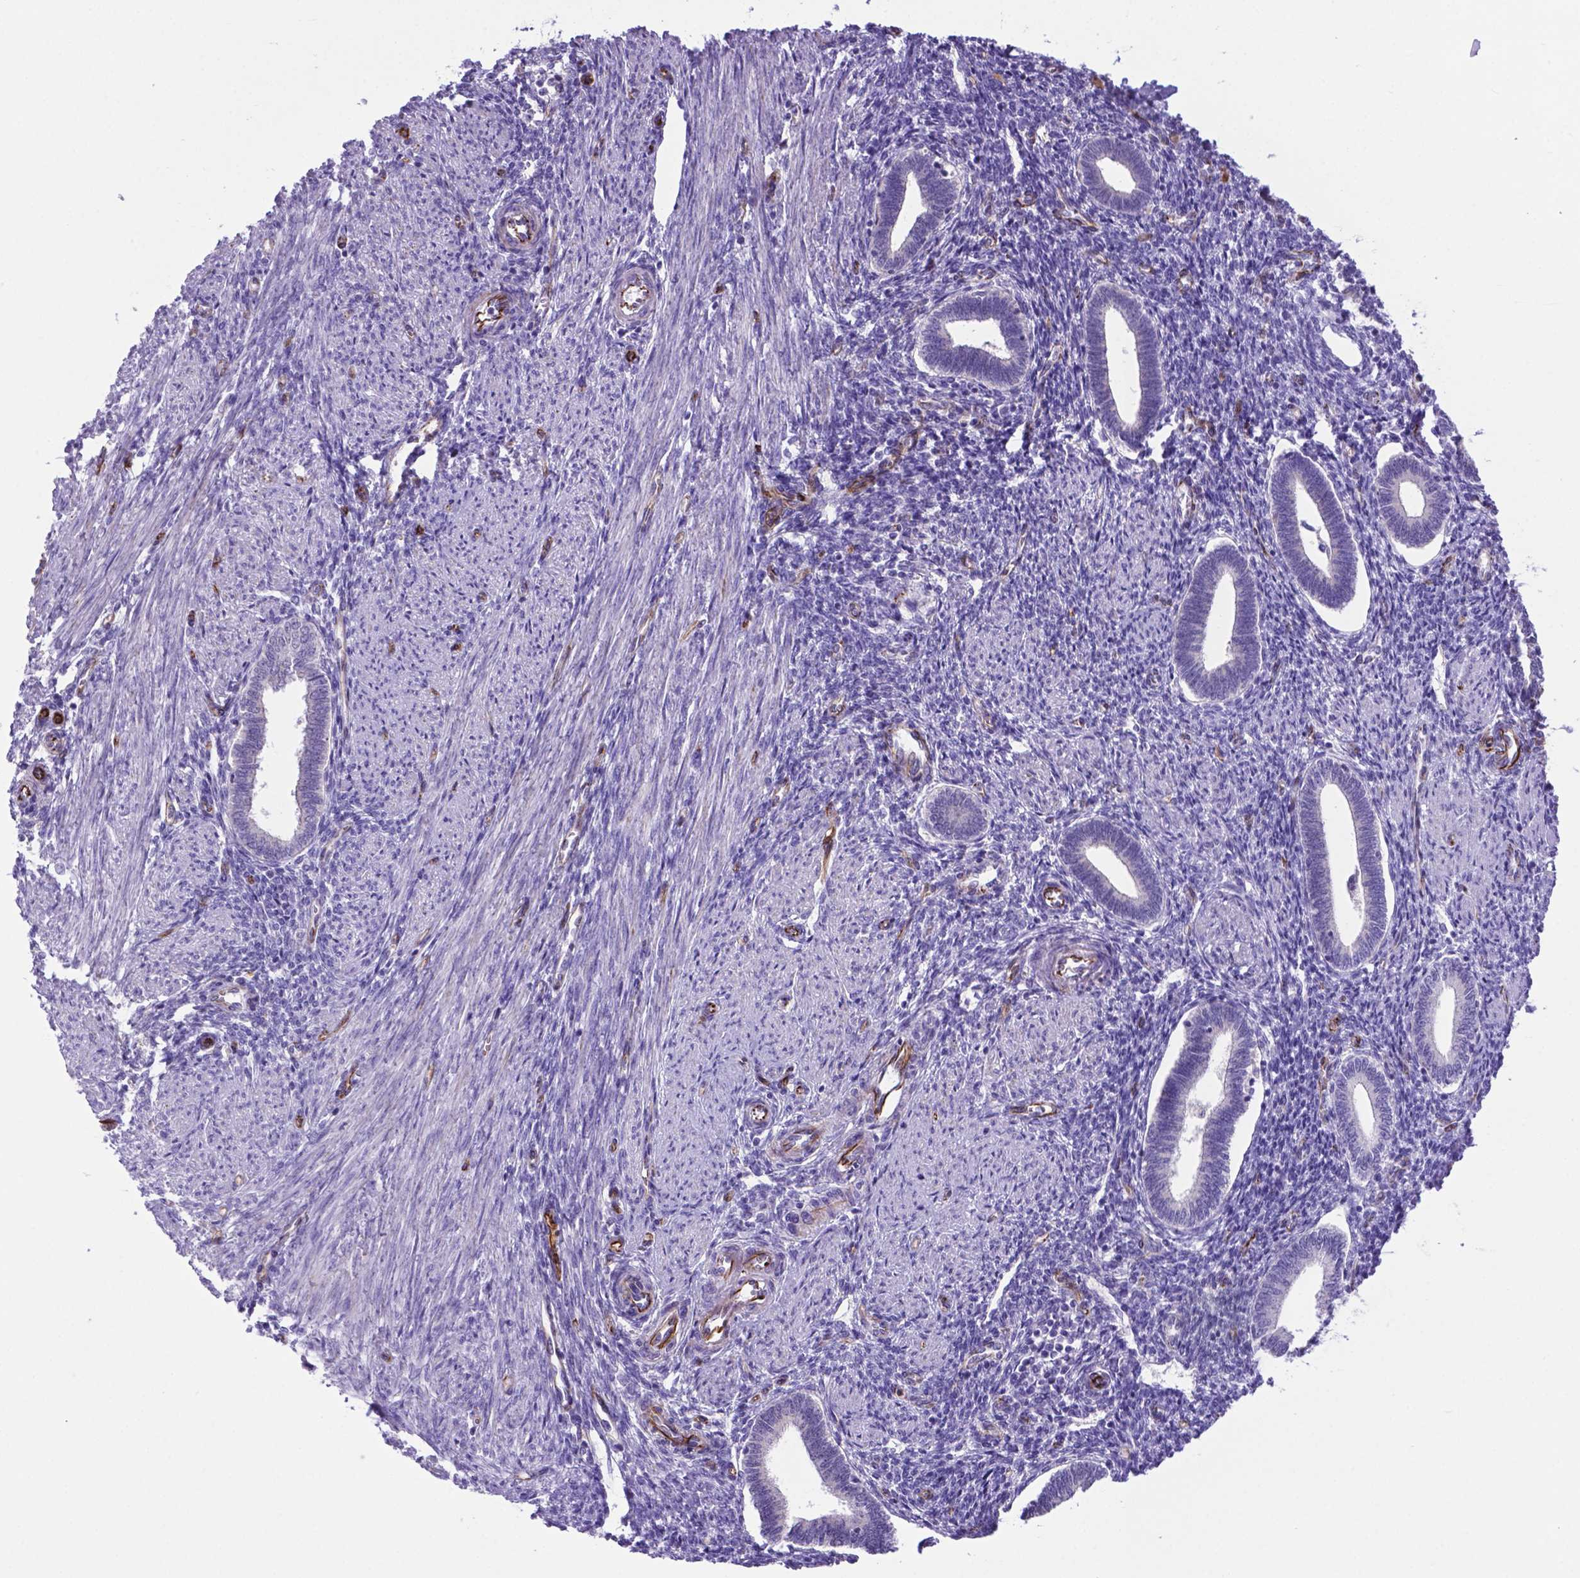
{"staining": {"intensity": "negative", "quantity": "none", "location": "none"}, "tissue": "endometrium", "cell_type": "Cells in endometrial stroma", "image_type": "normal", "snomed": [{"axis": "morphology", "description": "Normal tissue, NOS"}, {"axis": "topography", "description": "Endometrium"}], "caption": "High magnification brightfield microscopy of normal endometrium stained with DAB (brown) and counterstained with hematoxylin (blue): cells in endometrial stroma show no significant staining. Brightfield microscopy of immunohistochemistry stained with DAB (3,3'-diaminobenzidine) (brown) and hematoxylin (blue), captured at high magnification.", "gene": "LZTR1", "patient": {"sex": "female", "age": 42}}